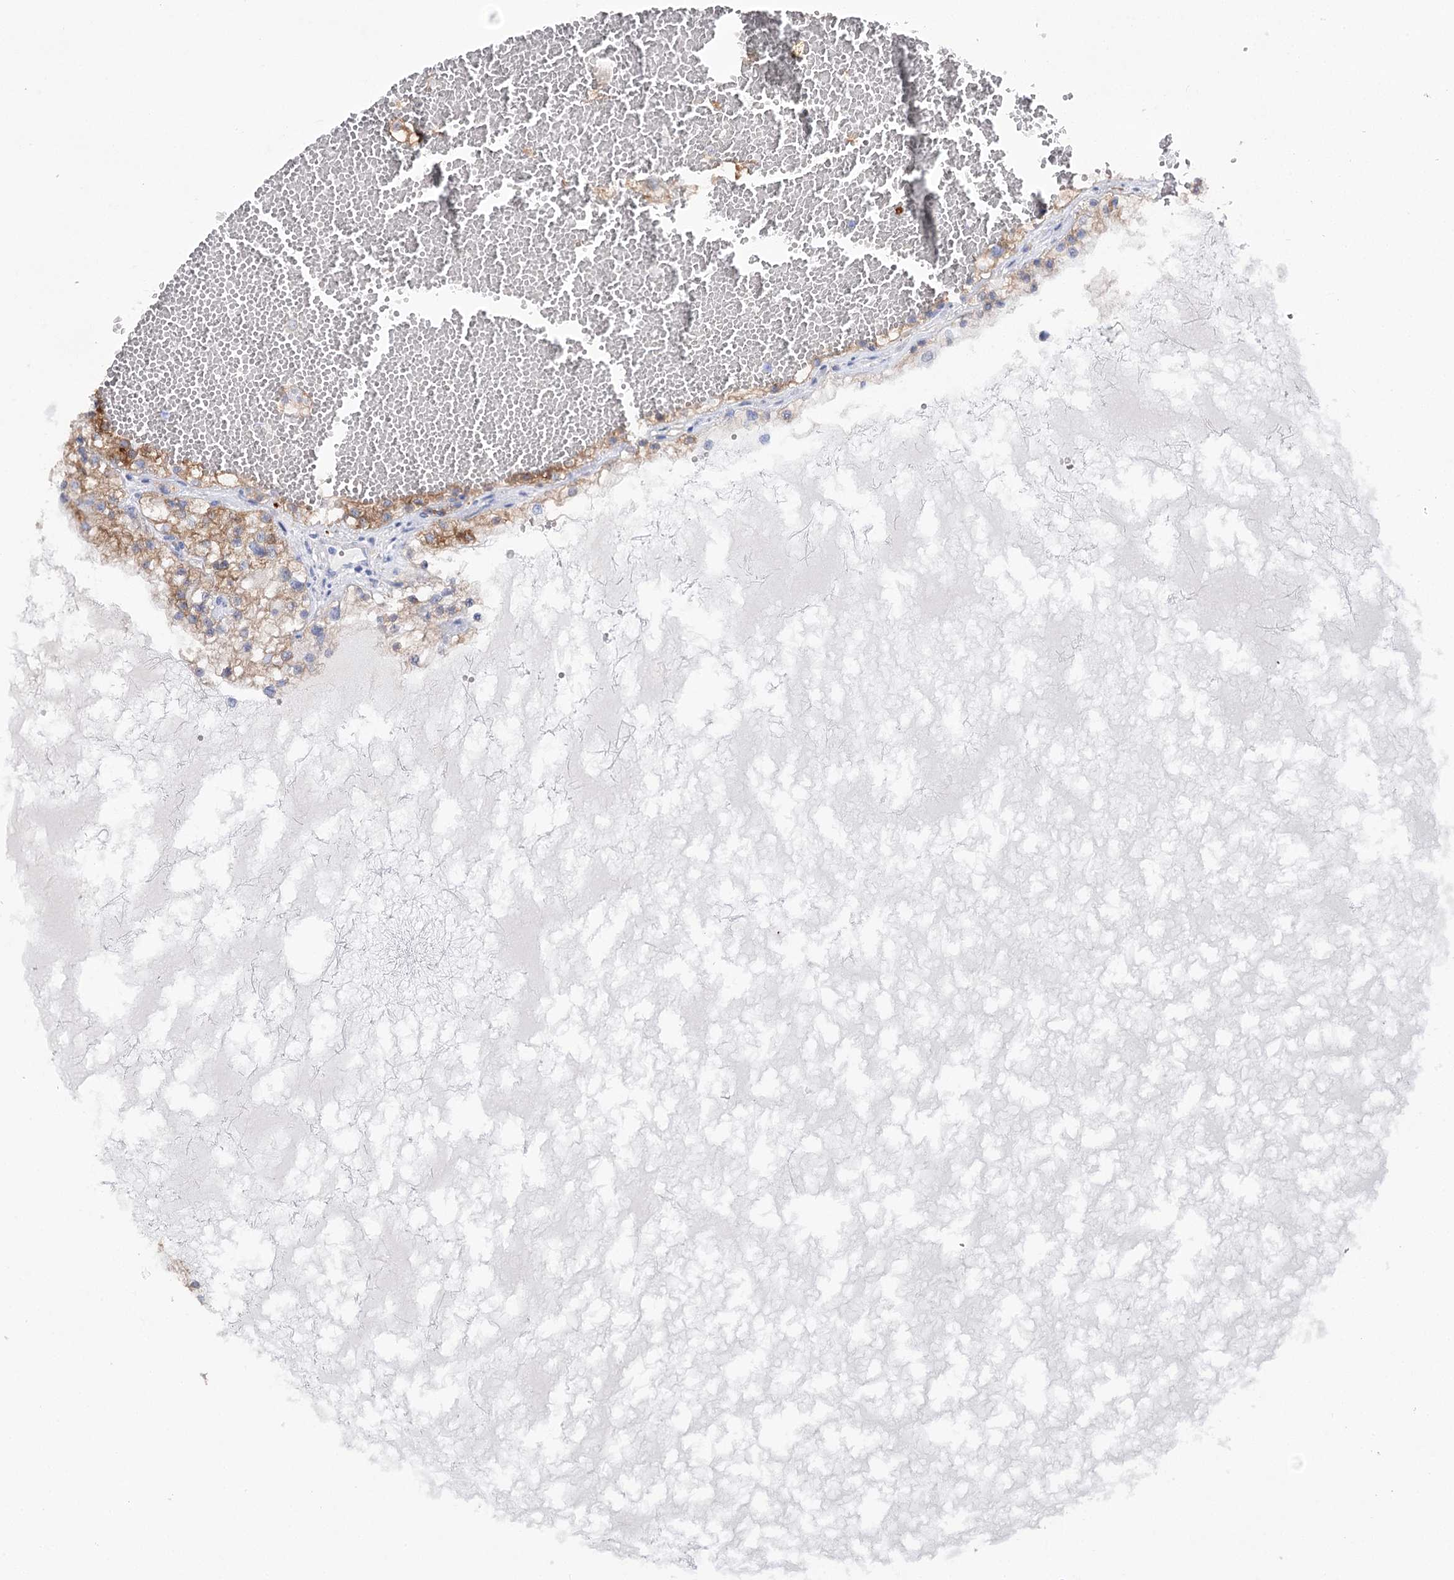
{"staining": {"intensity": "moderate", "quantity": "<25%", "location": "cytoplasmic/membranous"}, "tissue": "renal cancer", "cell_type": "Tumor cells", "image_type": "cancer", "snomed": [{"axis": "morphology", "description": "Normal tissue, NOS"}, {"axis": "morphology", "description": "Adenocarcinoma, NOS"}, {"axis": "topography", "description": "Kidney"}], "caption": "Brown immunohistochemical staining in human adenocarcinoma (renal) reveals moderate cytoplasmic/membranous positivity in about <25% of tumor cells. (DAB IHC with brightfield microscopy, high magnification).", "gene": "UGDH", "patient": {"sex": "male", "age": 68}}